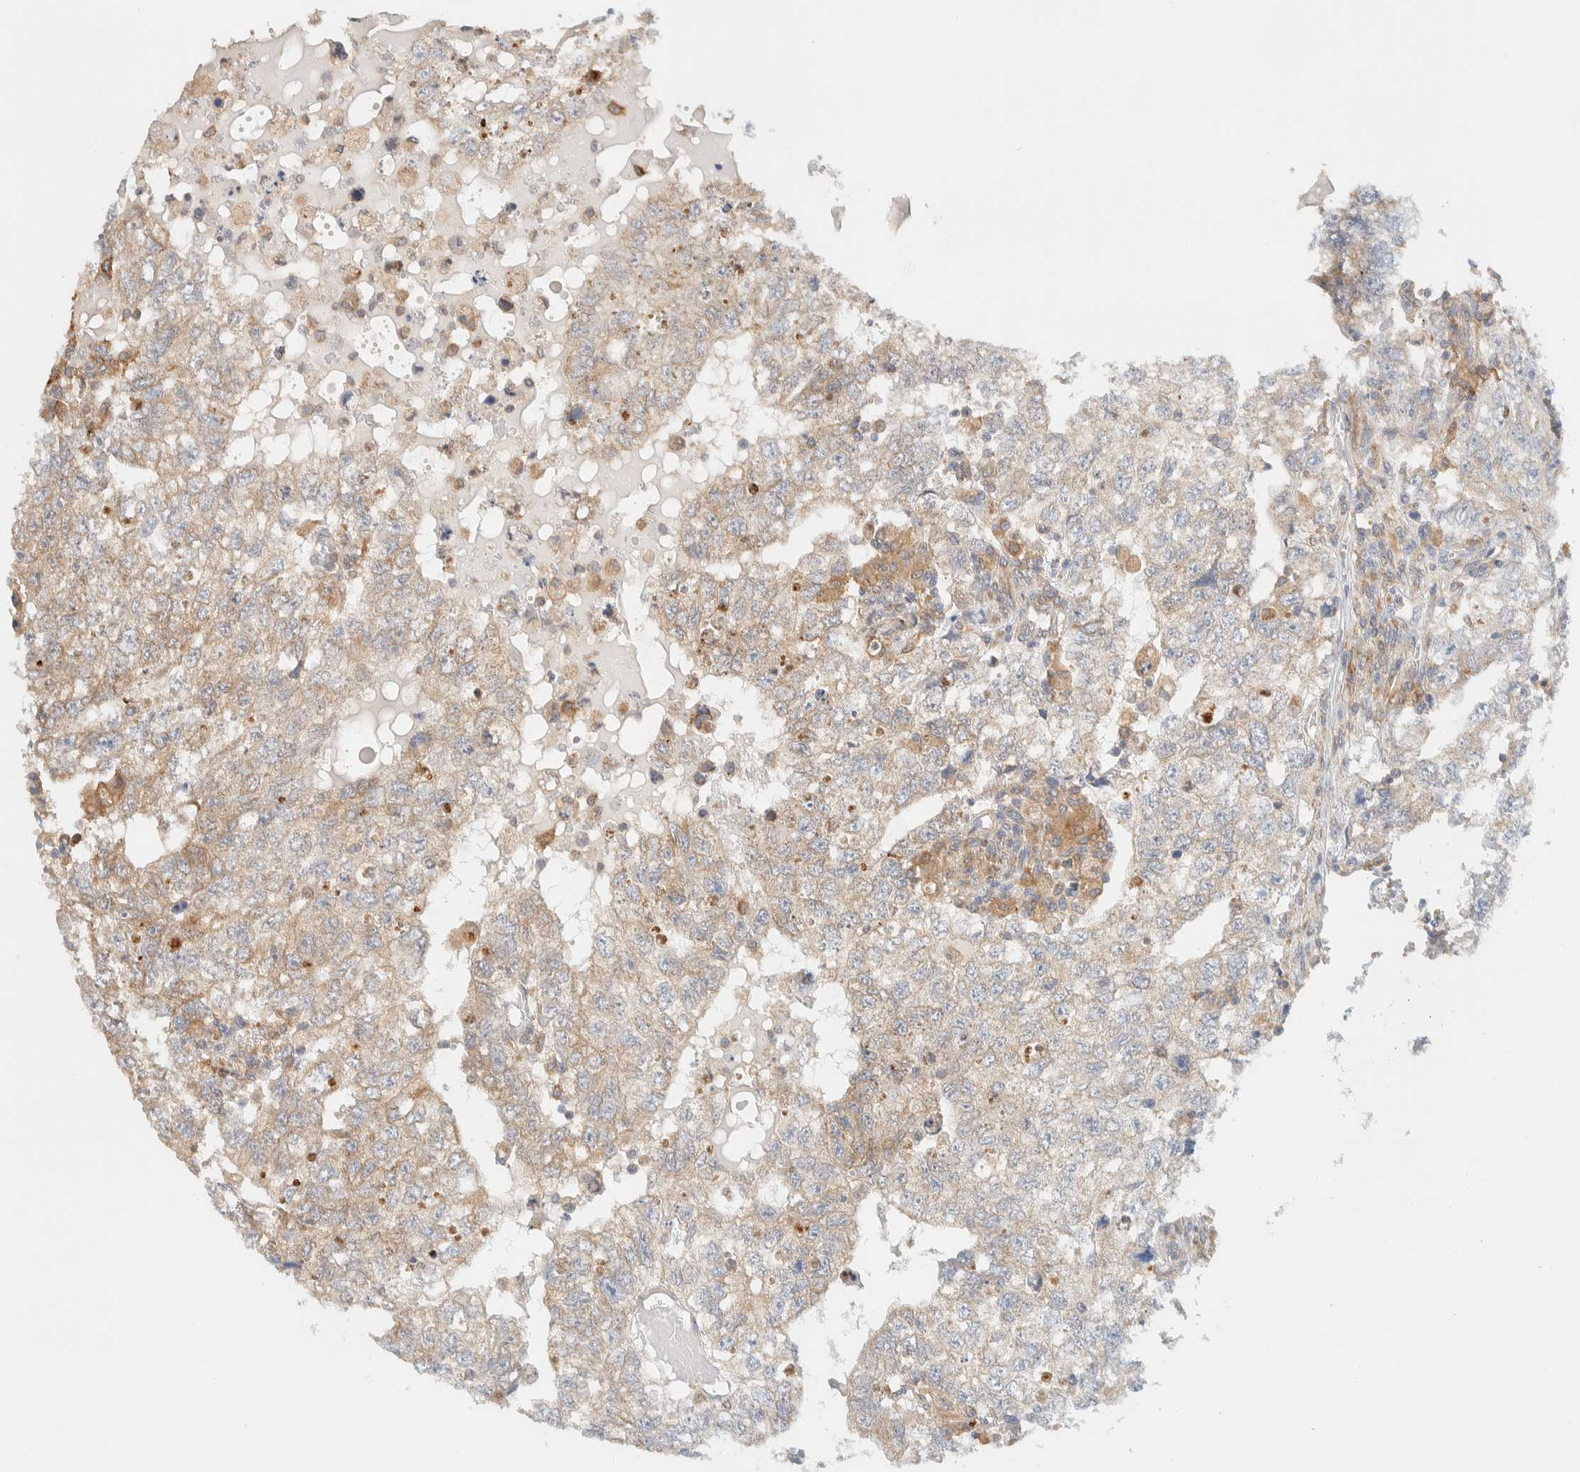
{"staining": {"intensity": "weak", "quantity": ">75%", "location": "cytoplasmic/membranous"}, "tissue": "testis cancer", "cell_type": "Tumor cells", "image_type": "cancer", "snomed": [{"axis": "morphology", "description": "Carcinoma, Embryonal, NOS"}, {"axis": "topography", "description": "Testis"}], "caption": "Protein analysis of testis cancer (embryonal carcinoma) tissue shows weak cytoplasmic/membranous expression in approximately >75% of tumor cells.", "gene": "NT5C", "patient": {"sex": "male", "age": 36}}